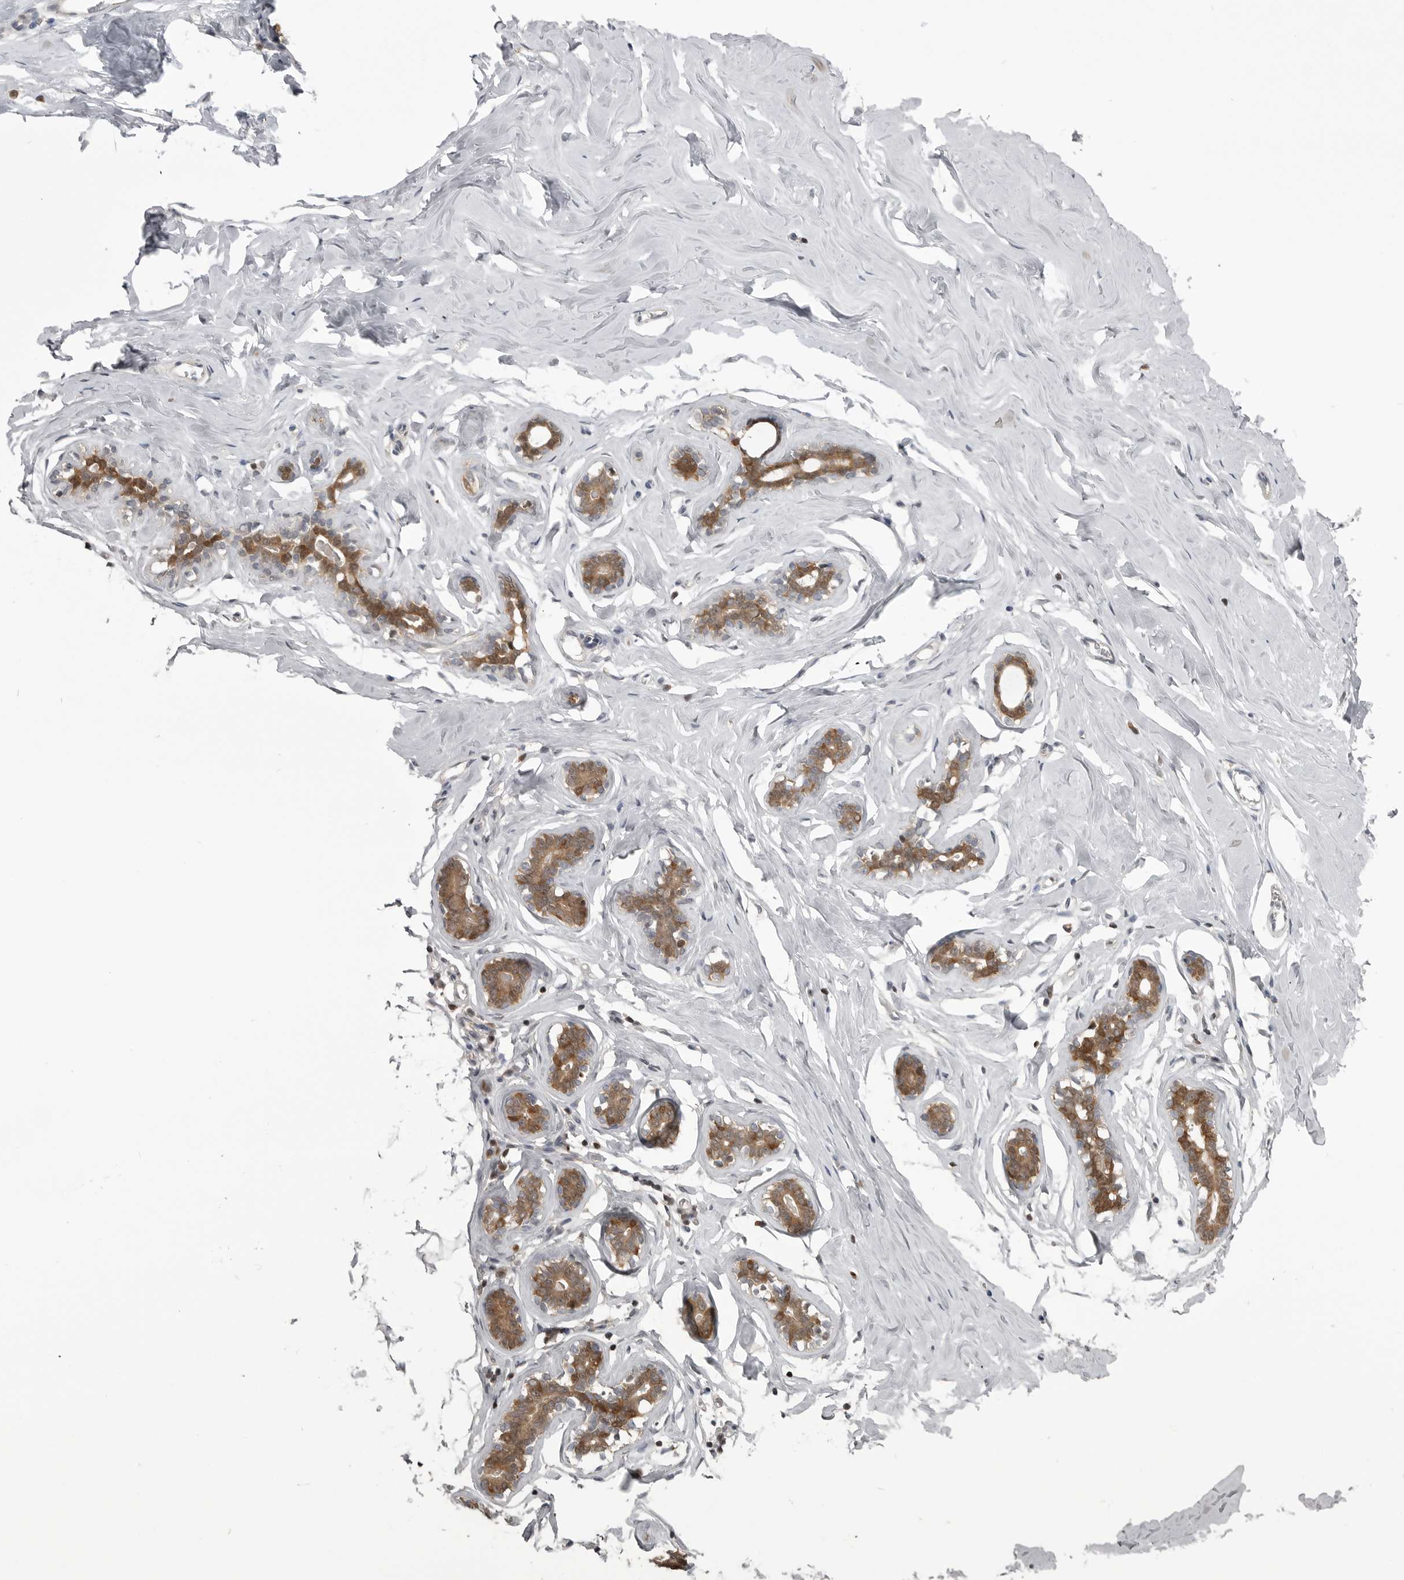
{"staining": {"intensity": "negative", "quantity": "none", "location": "none"}, "tissue": "adipose tissue", "cell_type": "Adipocytes", "image_type": "normal", "snomed": [{"axis": "morphology", "description": "Normal tissue, NOS"}, {"axis": "morphology", "description": "Fibrosis, NOS"}, {"axis": "topography", "description": "Breast"}, {"axis": "topography", "description": "Adipose tissue"}], "caption": "IHC of unremarkable adipose tissue exhibits no expression in adipocytes.", "gene": "MAPK13", "patient": {"sex": "female", "age": 39}}